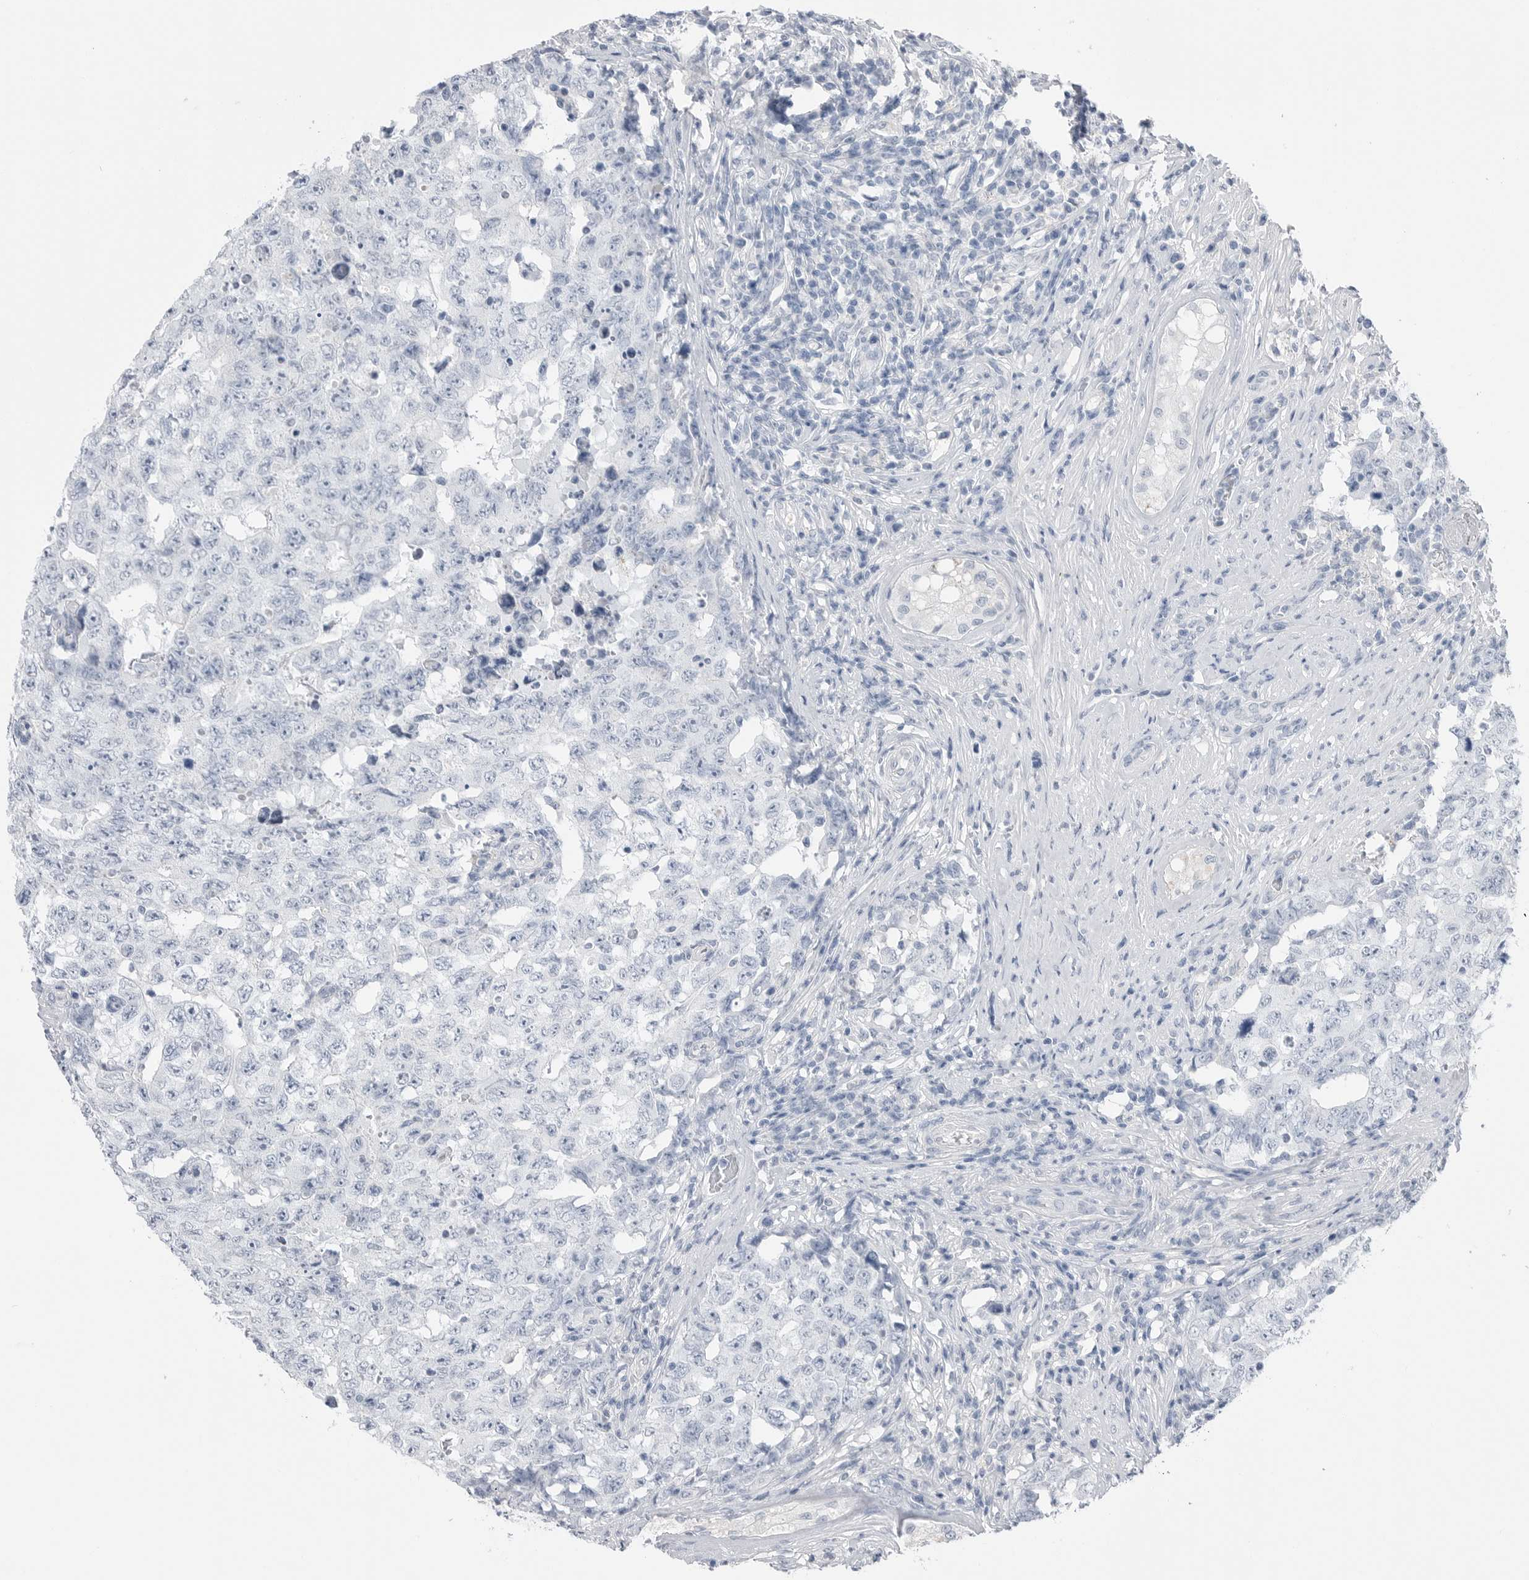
{"staining": {"intensity": "negative", "quantity": "none", "location": "none"}, "tissue": "testis cancer", "cell_type": "Tumor cells", "image_type": "cancer", "snomed": [{"axis": "morphology", "description": "Carcinoma, Embryonal, NOS"}, {"axis": "topography", "description": "Testis"}], "caption": "The immunohistochemistry histopathology image has no significant expression in tumor cells of testis cancer (embryonal carcinoma) tissue.", "gene": "ABHD12", "patient": {"sex": "male", "age": 26}}